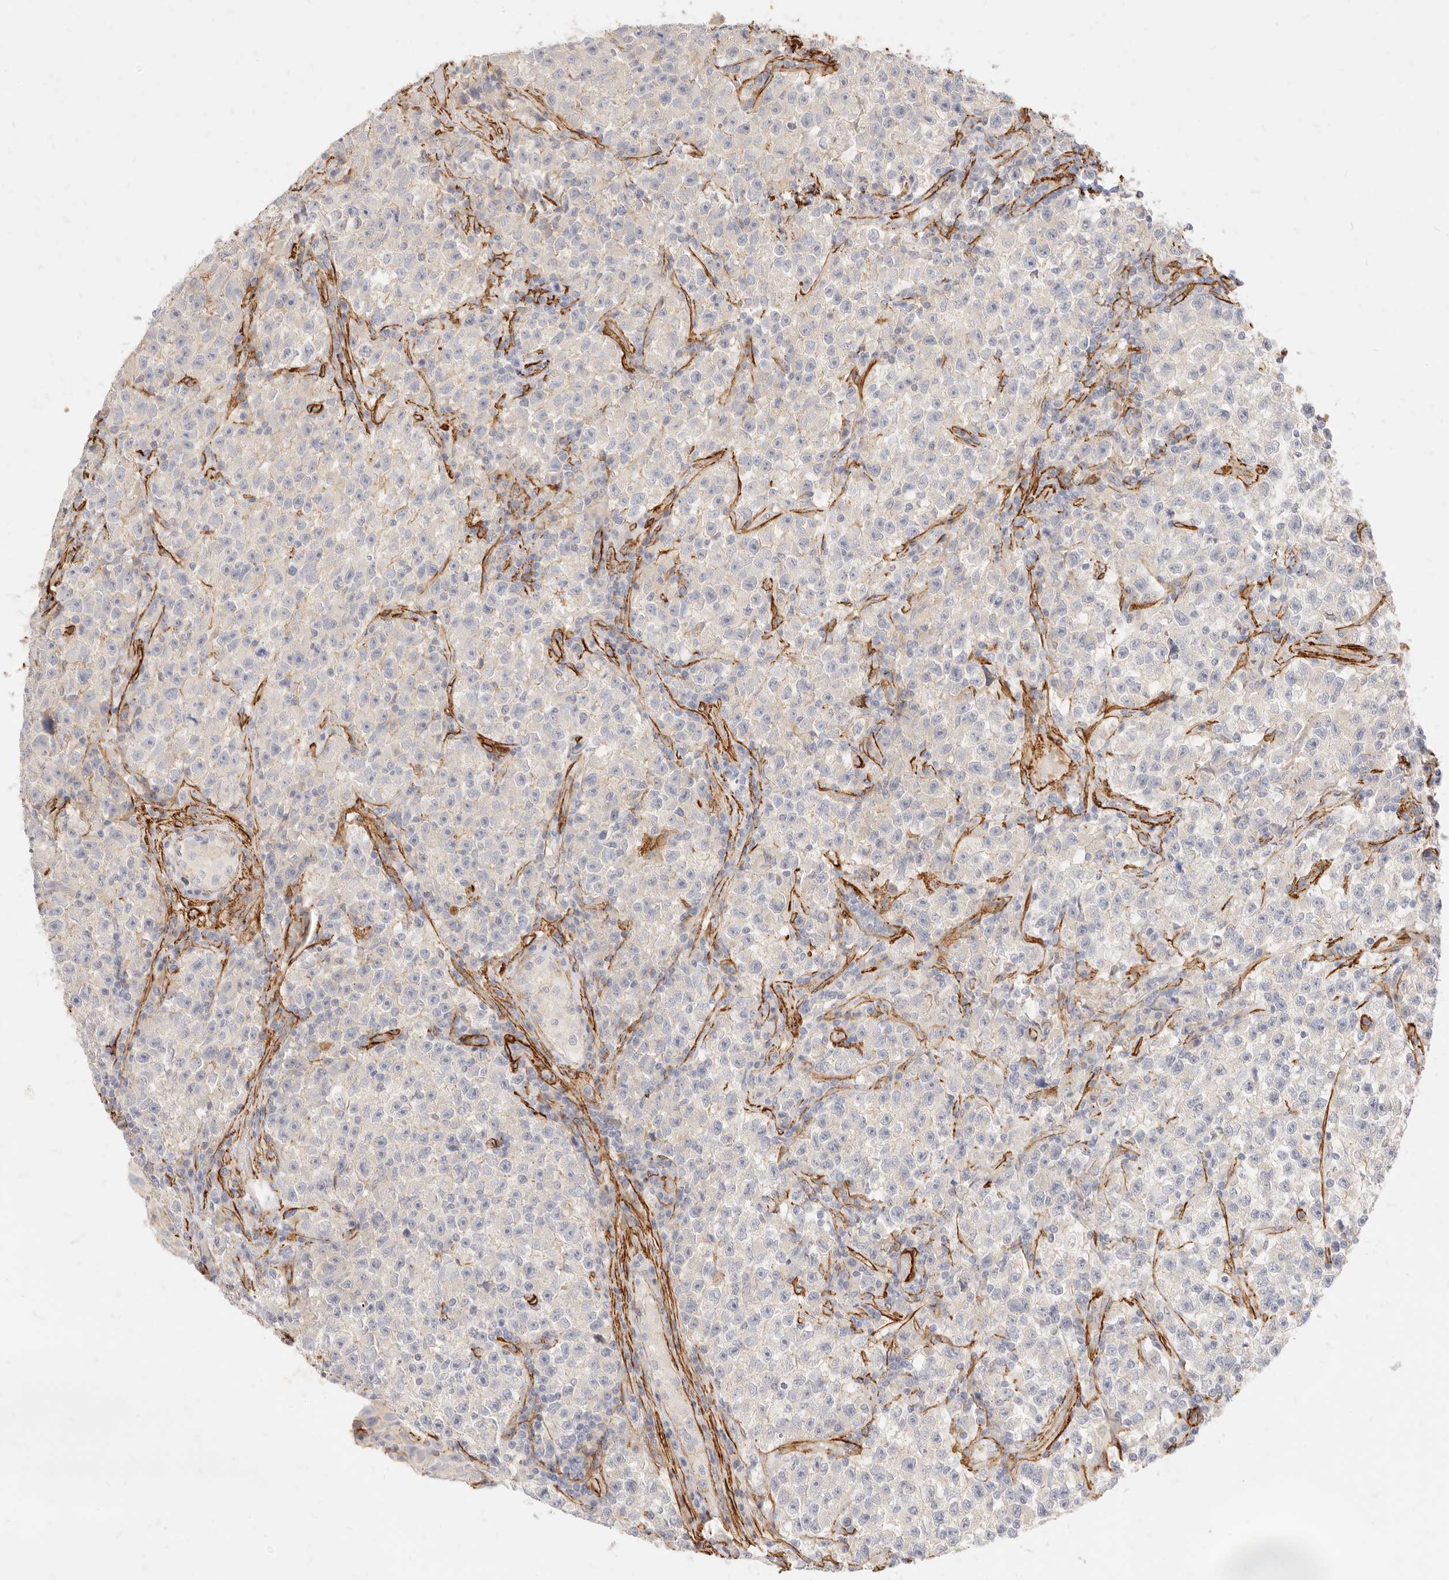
{"staining": {"intensity": "negative", "quantity": "none", "location": "none"}, "tissue": "testis cancer", "cell_type": "Tumor cells", "image_type": "cancer", "snomed": [{"axis": "morphology", "description": "Seminoma, NOS"}, {"axis": "topography", "description": "Testis"}], "caption": "An IHC photomicrograph of testis cancer (seminoma) is shown. There is no staining in tumor cells of testis cancer (seminoma). (IHC, brightfield microscopy, high magnification).", "gene": "TMTC2", "patient": {"sex": "male", "age": 22}}